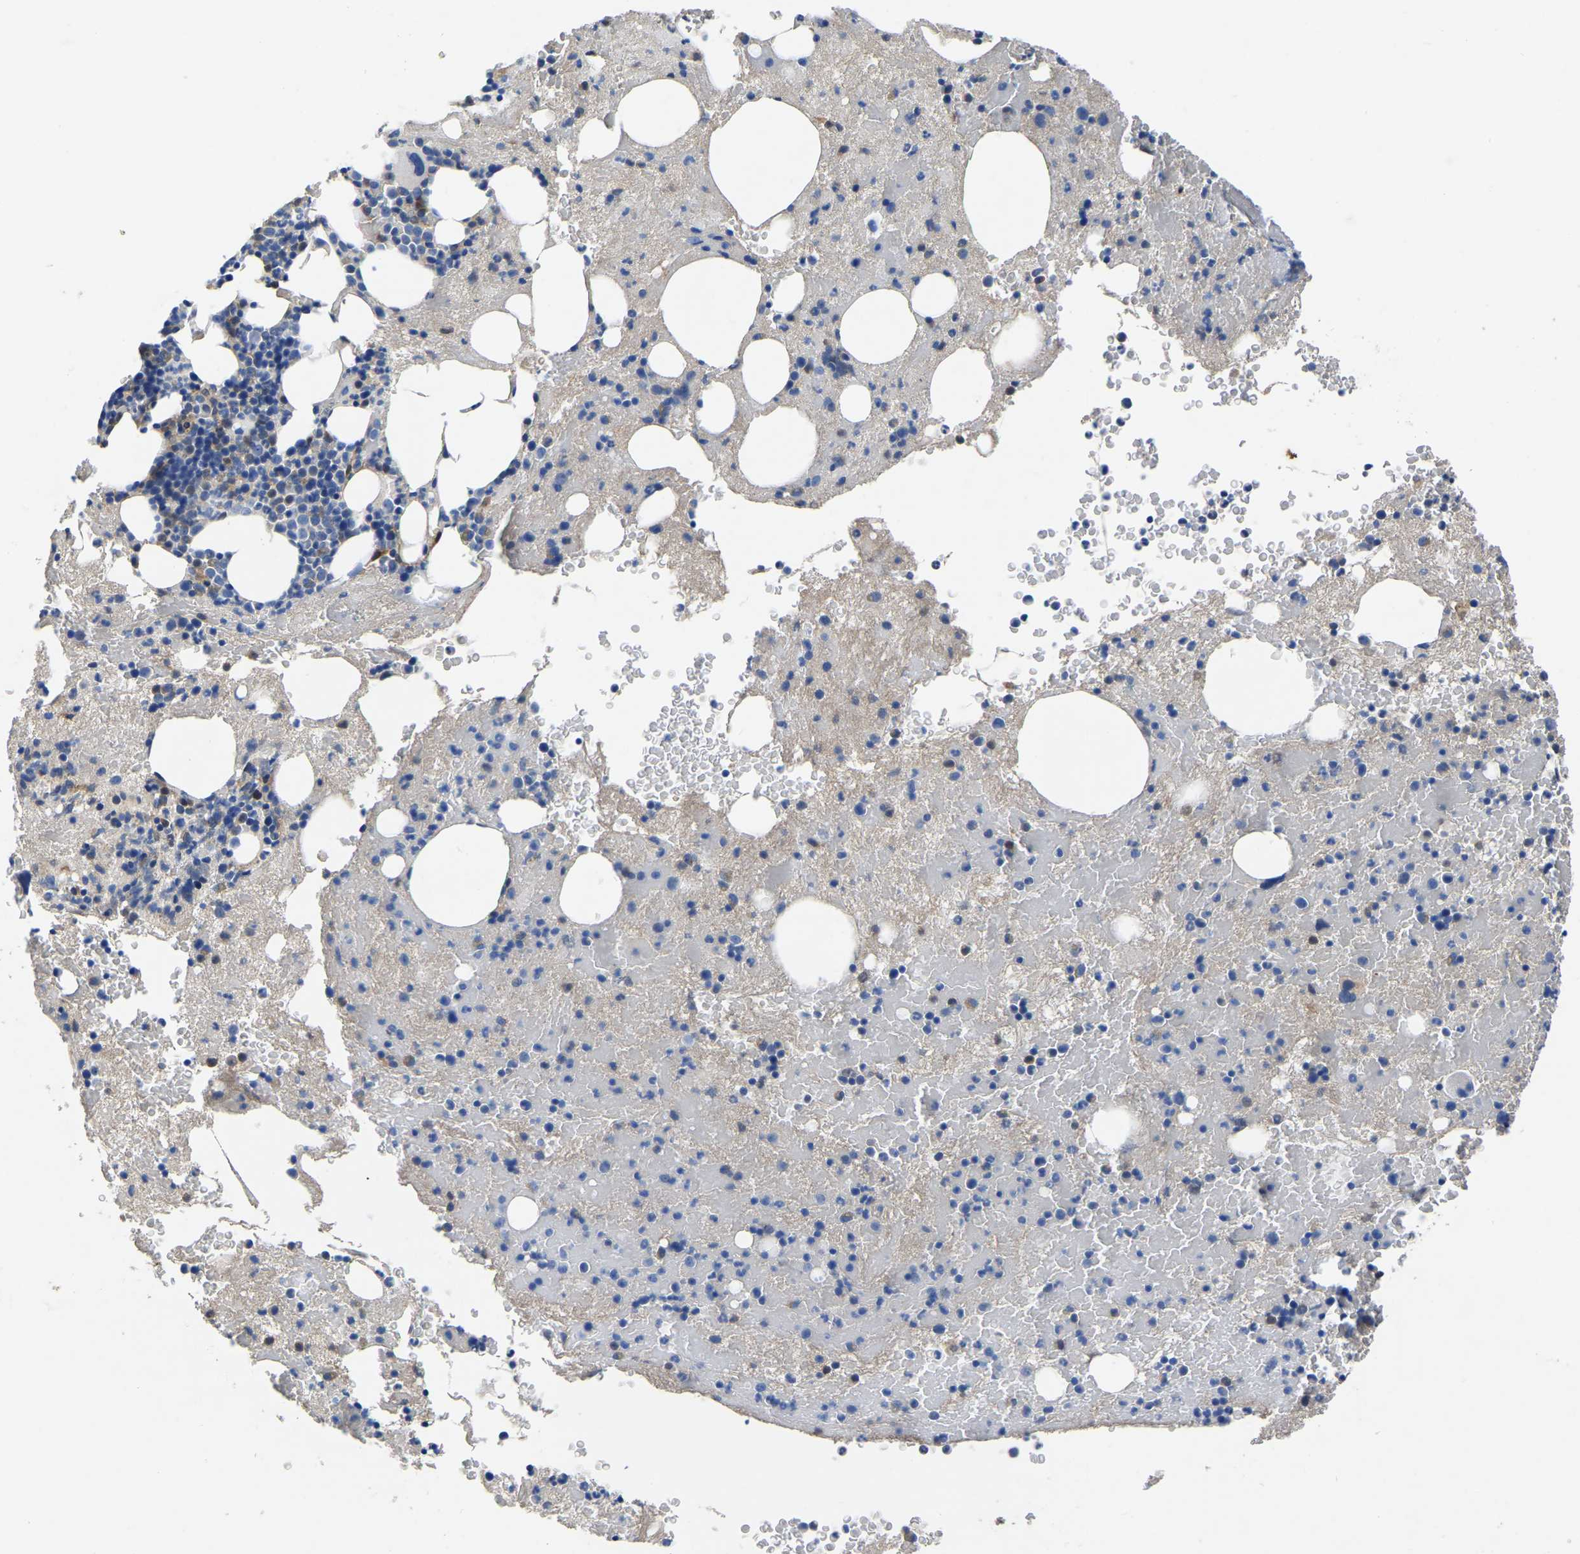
{"staining": {"intensity": "weak", "quantity": "<25%", "location": "cytoplasmic/membranous"}, "tissue": "bone marrow", "cell_type": "Hematopoietic cells", "image_type": "normal", "snomed": [{"axis": "morphology", "description": "Normal tissue, NOS"}, {"axis": "morphology", "description": "Inflammation, NOS"}, {"axis": "topography", "description": "Bone marrow"}], "caption": "Hematopoietic cells are negative for protein expression in unremarkable human bone marrow. (DAB immunohistochemistry (IHC), high magnification).", "gene": "ATG2B", "patient": {"sex": "male", "age": 63}}